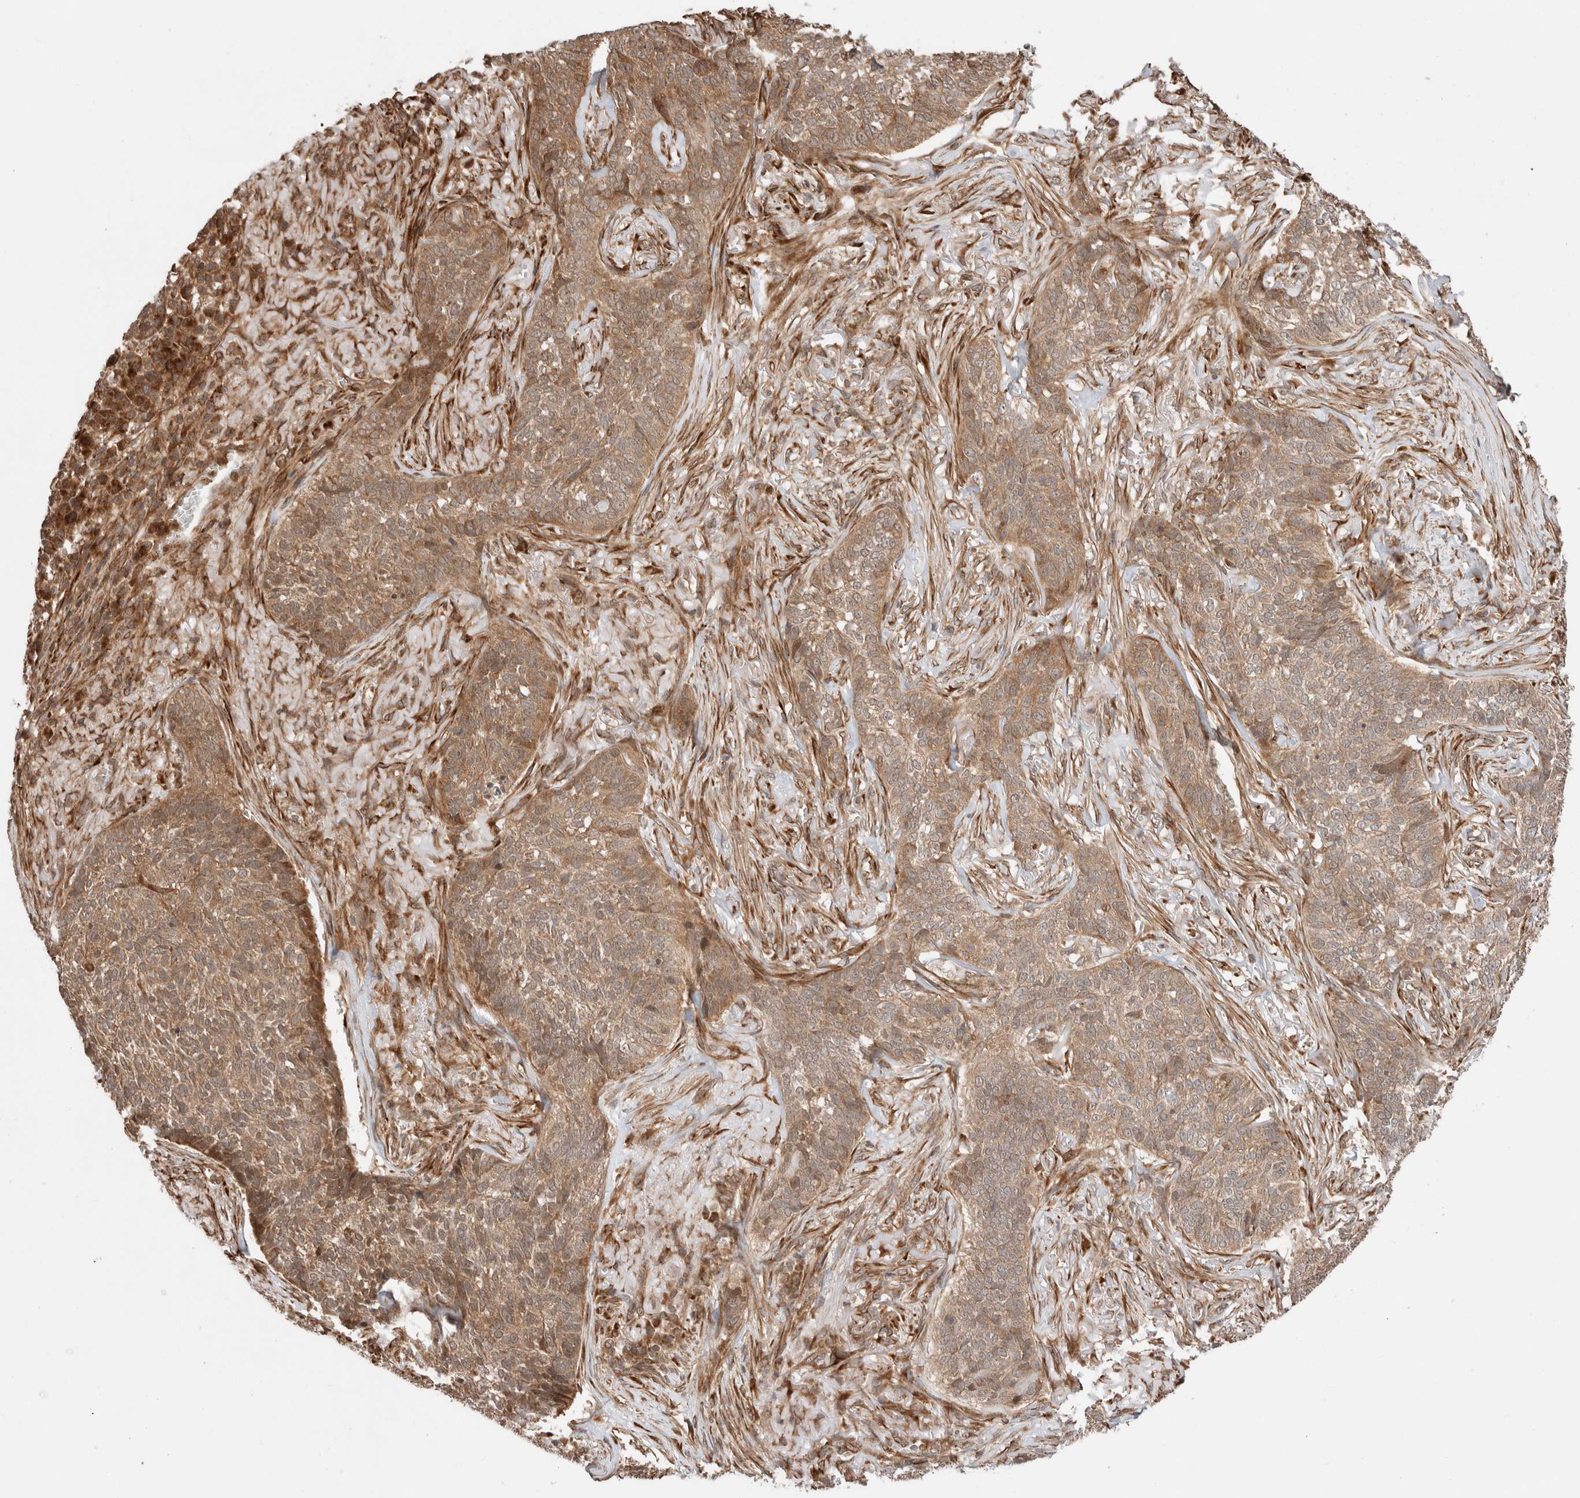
{"staining": {"intensity": "moderate", "quantity": ">75%", "location": "cytoplasmic/membranous"}, "tissue": "skin cancer", "cell_type": "Tumor cells", "image_type": "cancer", "snomed": [{"axis": "morphology", "description": "Basal cell carcinoma"}, {"axis": "topography", "description": "Skin"}], "caption": "A histopathology image of basal cell carcinoma (skin) stained for a protein exhibits moderate cytoplasmic/membranous brown staining in tumor cells.", "gene": "ZNF649", "patient": {"sex": "male", "age": 85}}